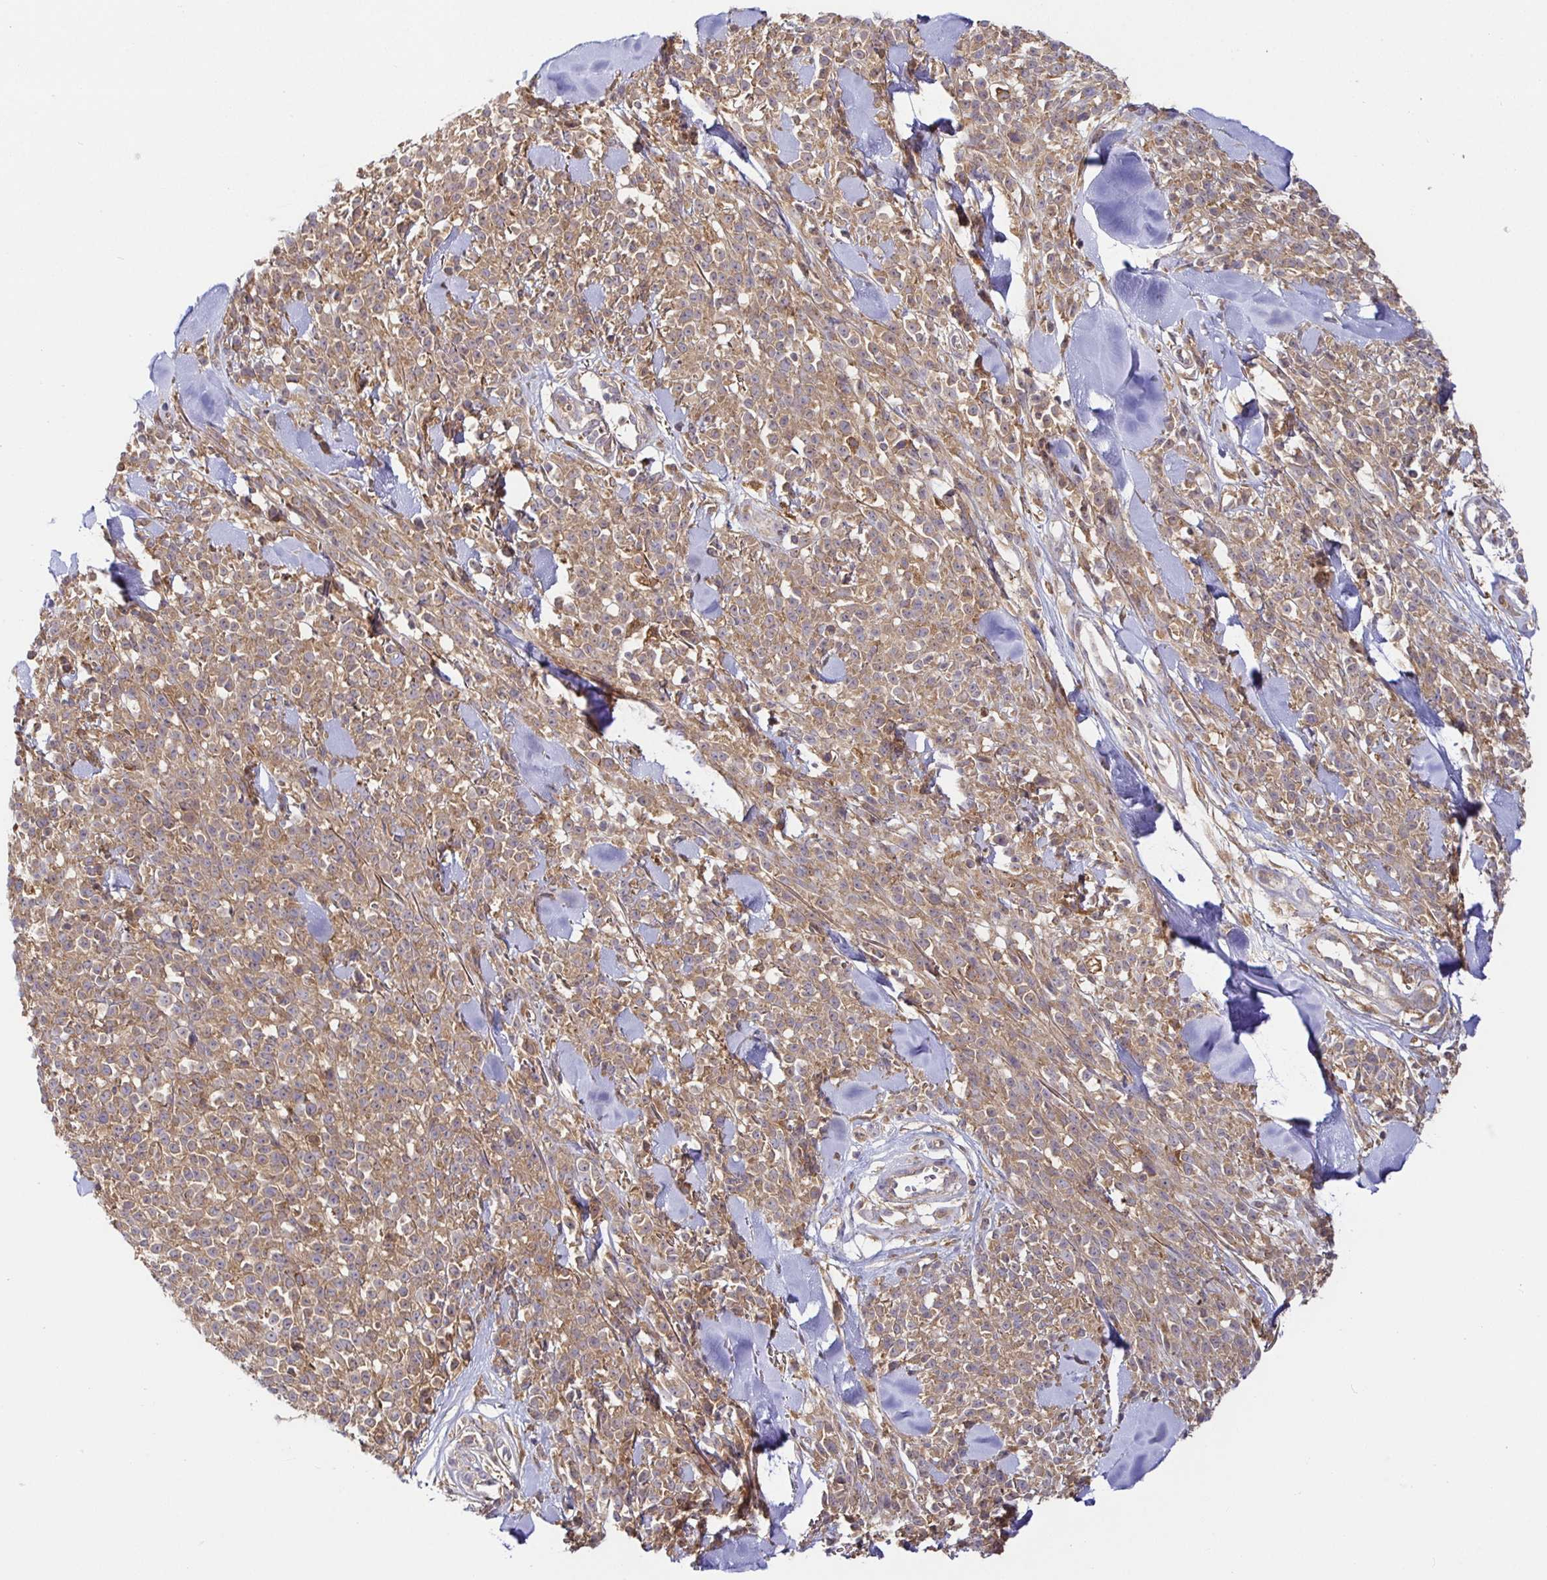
{"staining": {"intensity": "moderate", "quantity": ">75%", "location": "cytoplasmic/membranous"}, "tissue": "melanoma", "cell_type": "Tumor cells", "image_type": "cancer", "snomed": [{"axis": "morphology", "description": "Malignant melanoma, NOS"}, {"axis": "topography", "description": "Skin"}, {"axis": "topography", "description": "Skin of trunk"}], "caption": "Melanoma tissue displays moderate cytoplasmic/membranous expression in about >75% of tumor cells The protein is stained brown, and the nuclei are stained in blue (DAB (3,3'-diaminobenzidine) IHC with brightfield microscopy, high magnification).", "gene": "SNX8", "patient": {"sex": "male", "age": 74}}